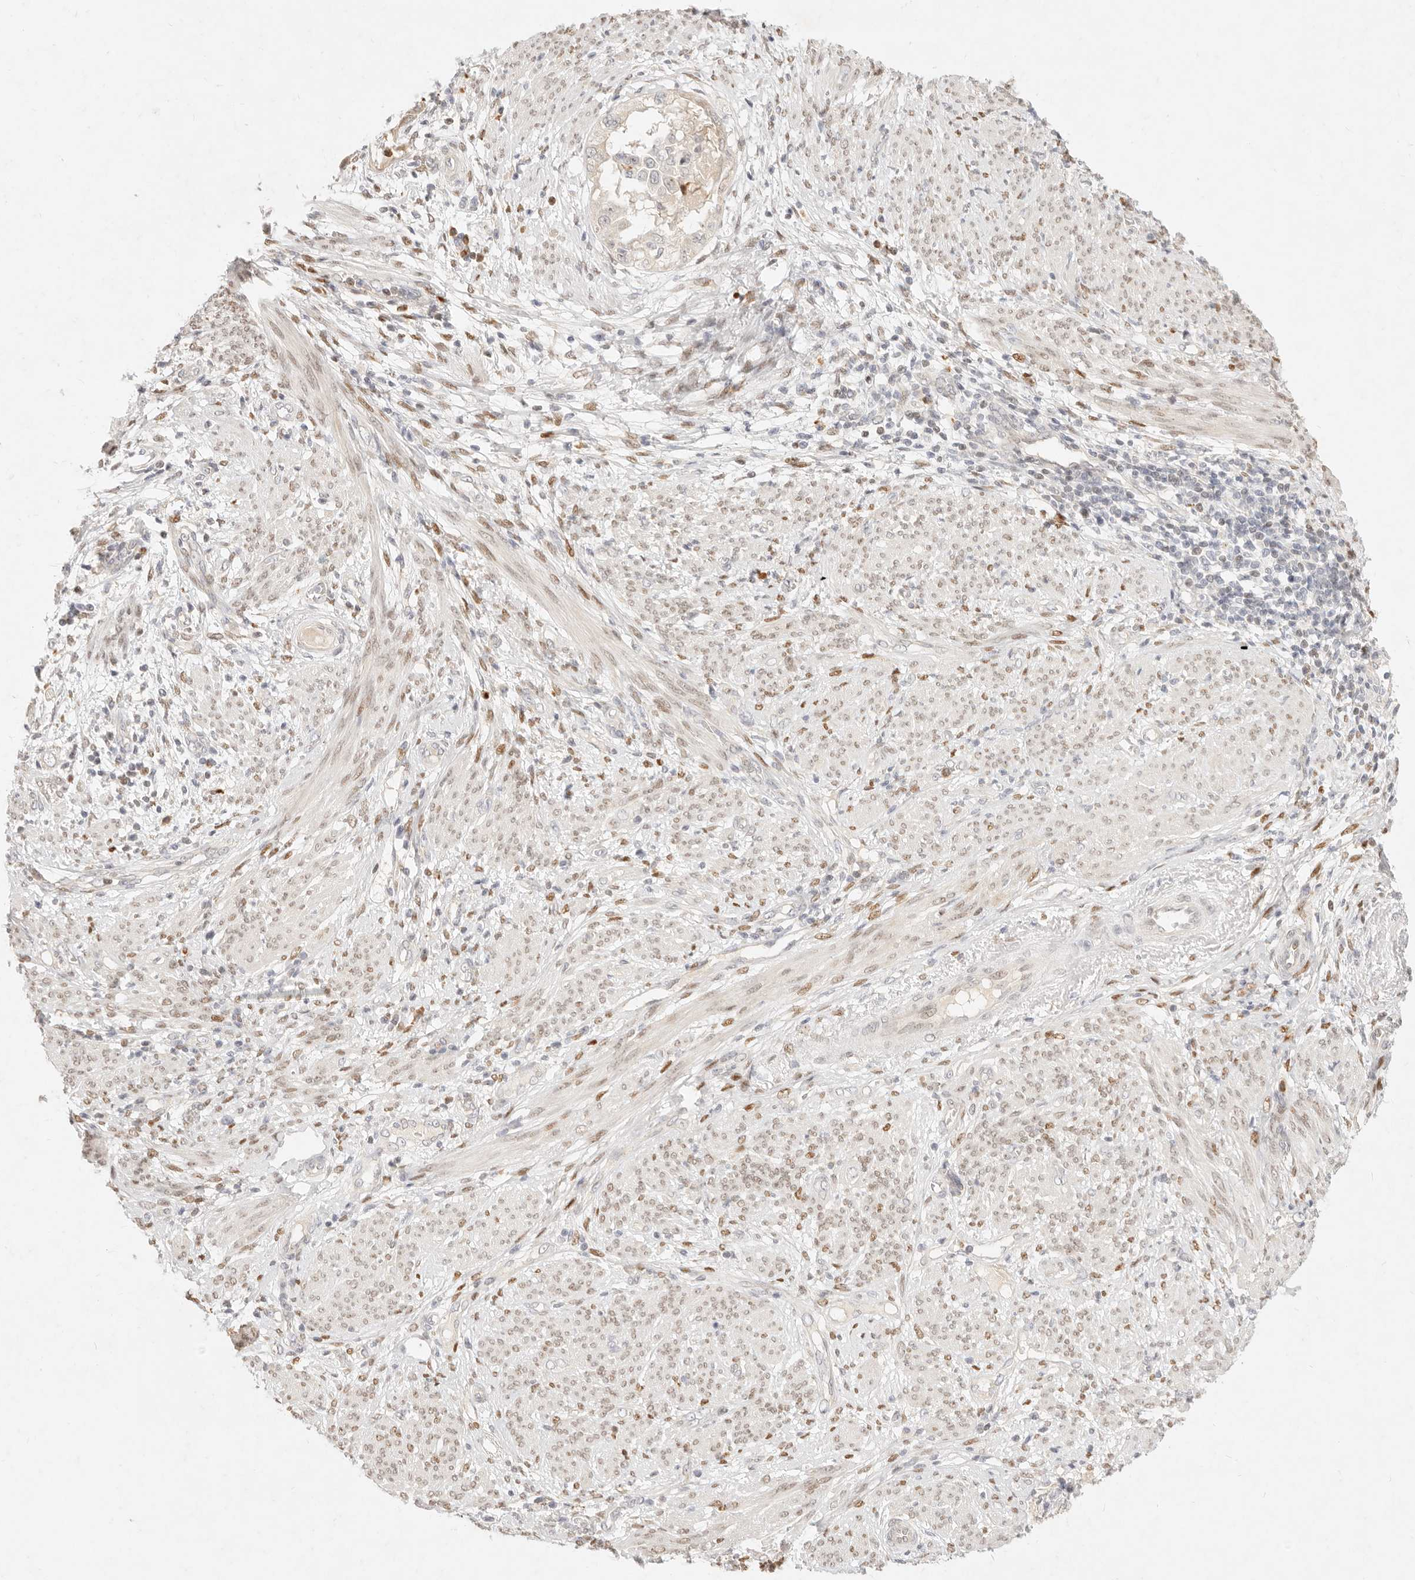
{"staining": {"intensity": "negative", "quantity": "none", "location": "none"}, "tissue": "endometrial cancer", "cell_type": "Tumor cells", "image_type": "cancer", "snomed": [{"axis": "morphology", "description": "Adenocarcinoma, NOS"}, {"axis": "topography", "description": "Endometrium"}], "caption": "Tumor cells show no significant protein expression in endometrial cancer.", "gene": "ASCL3", "patient": {"sex": "female", "age": 85}}